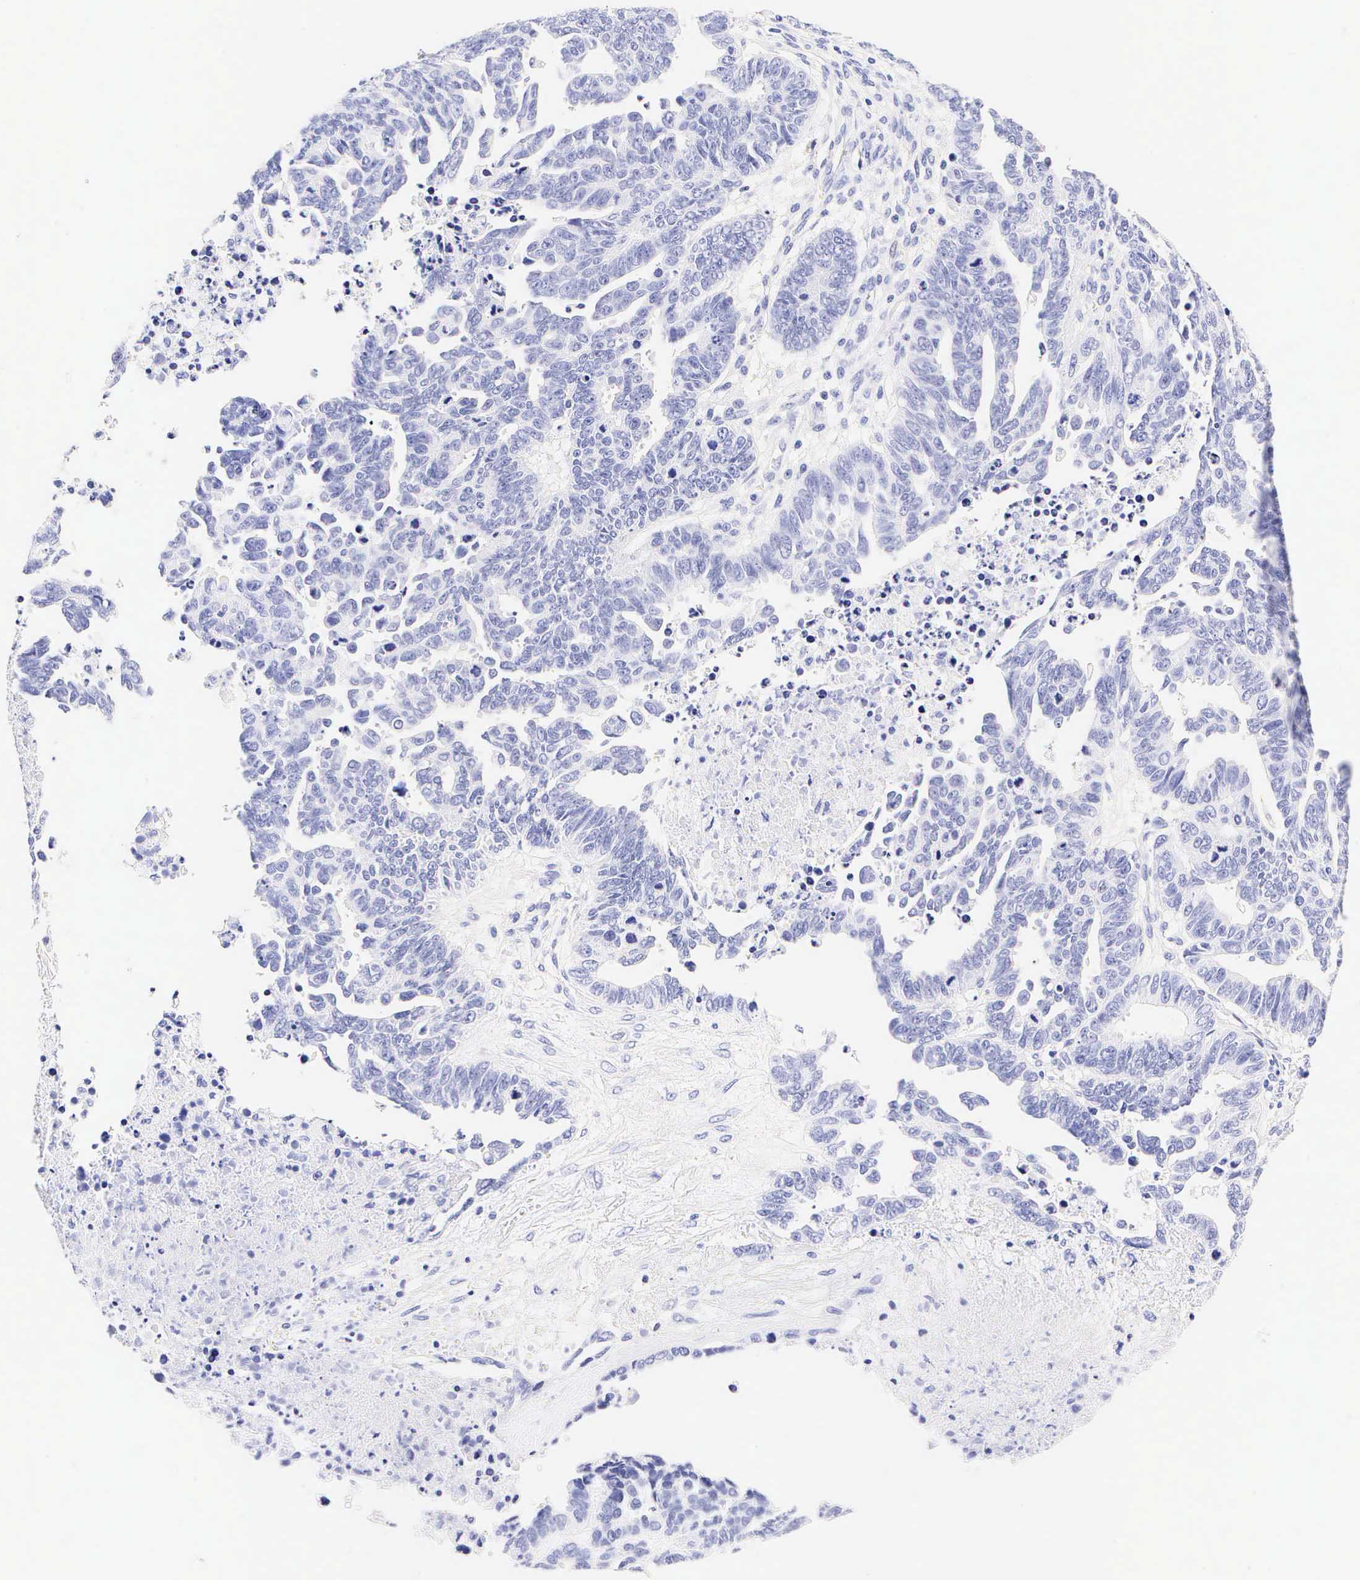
{"staining": {"intensity": "negative", "quantity": "none", "location": "none"}, "tissue": "ovarian cancer", "cell_type": "Tumor cells", "image_type": "cancer", "snomed": [{"axis": "morphology", "description": "Carcinoma, endometroid"}, {"axis": "morphology", "description": "Cystadenocarcinoma, serous, NOS"}, {"axis": "topography", "description": "Ovary"}], "caption": "Immunohistochemistry histopathology image of human ovarian cancer (endometroid carcinoma) stained for a protein (brown), which displays no positivity in tumor cells. (Brightfield microscopy of DAB (3,3'-diaminobenzidine) IHC at high magnification).", "gene": "CALD1", "patient": {"sex": "female", "age": 45}}